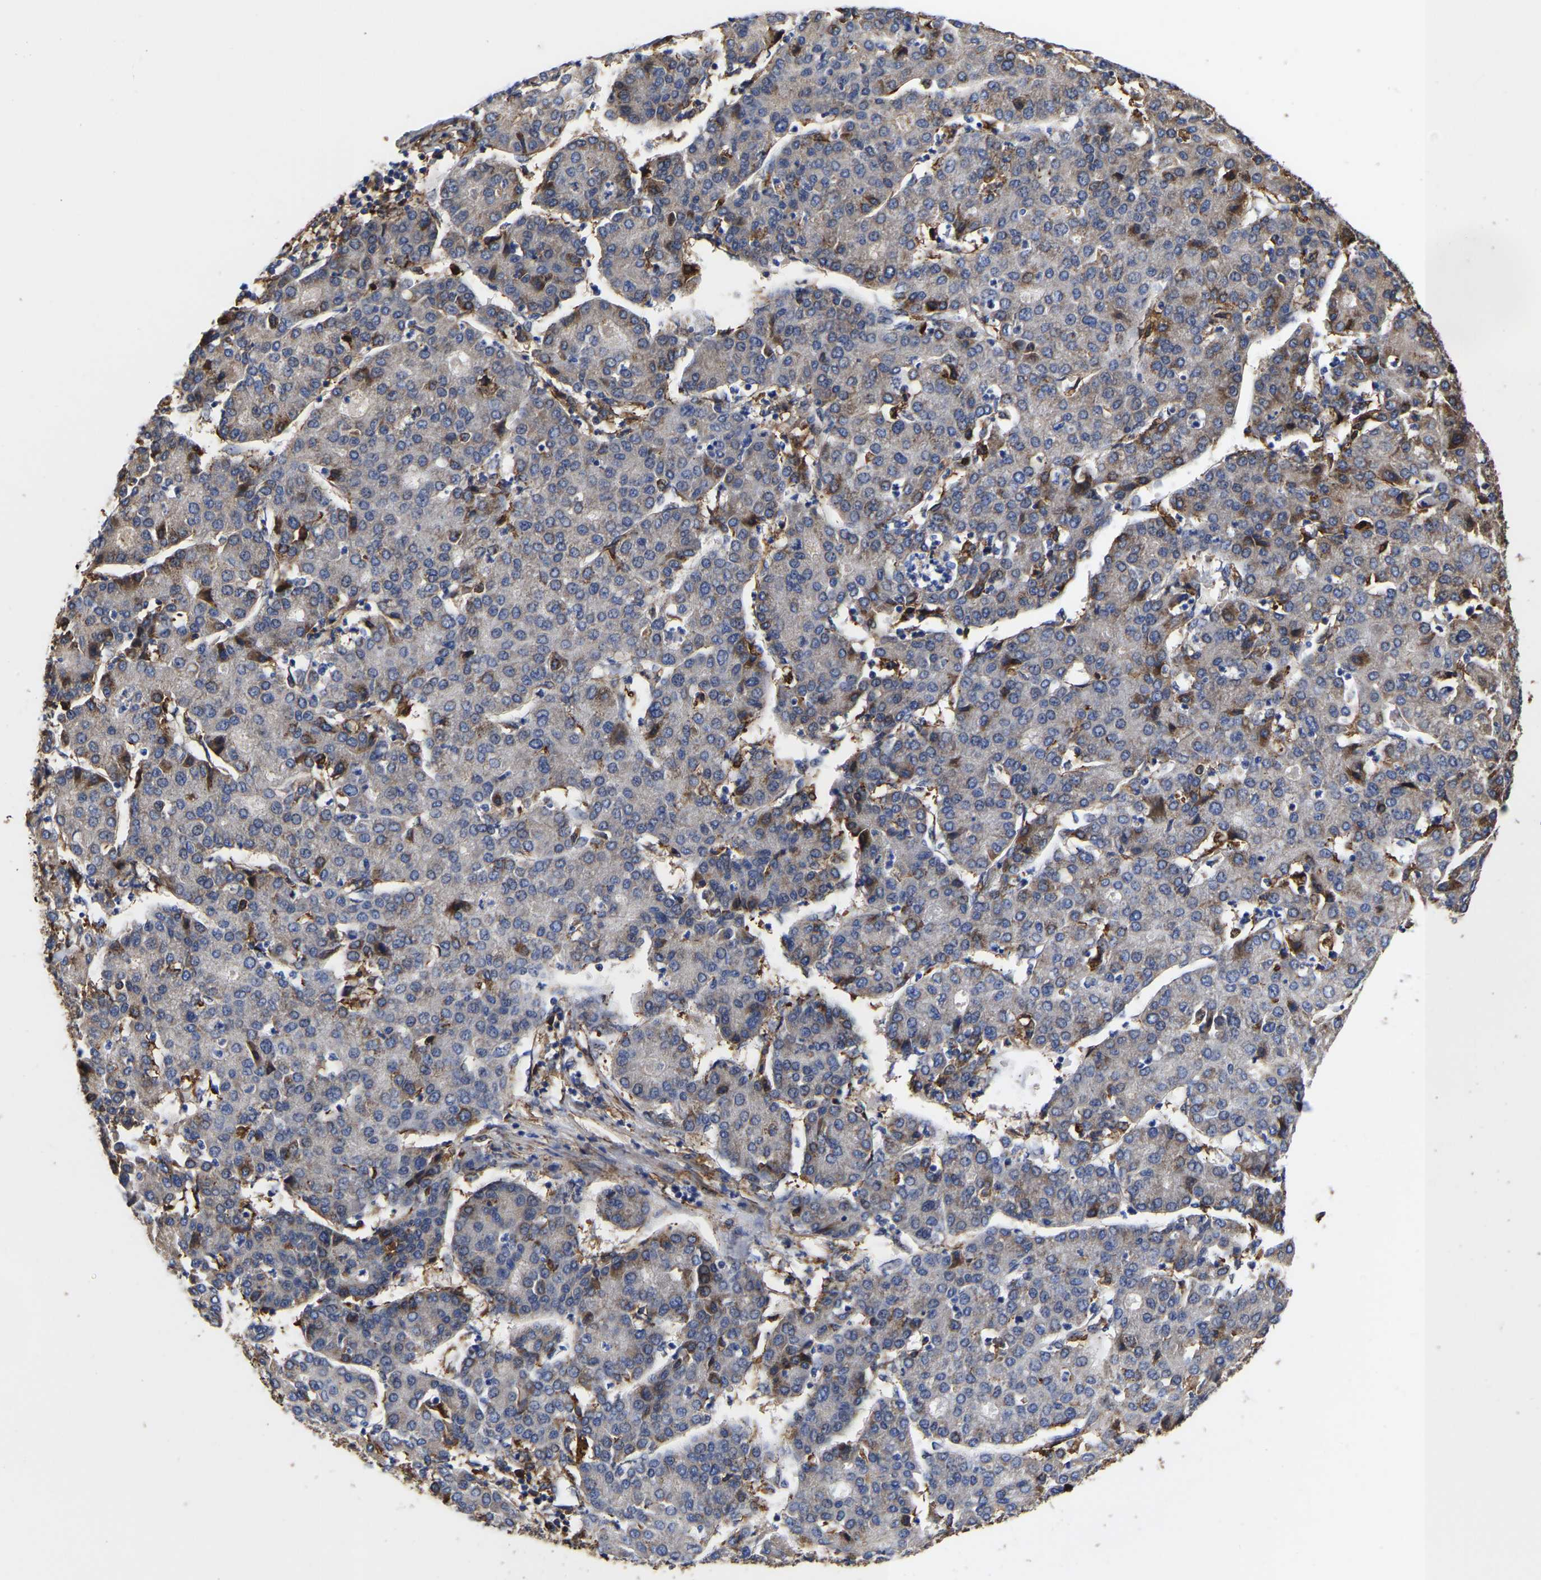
{"staining": {"intensity": "negative", "quantity": "none", "location": "none"}, "tissue": "liver cancer", "cell_type": "Tumor cells", "image_type": "cancer", "snomed": [{"axis": "morphology", "description": "Carcinoma, Hepatocellular, NOS"}, {"axis": "topography", "description": "Liver"}], "caption": "The micrograph reveals no significant staining in tumor cells of liver cancer.", "gene": "LIF", "patient": {"sex": "male", "age": 65}}